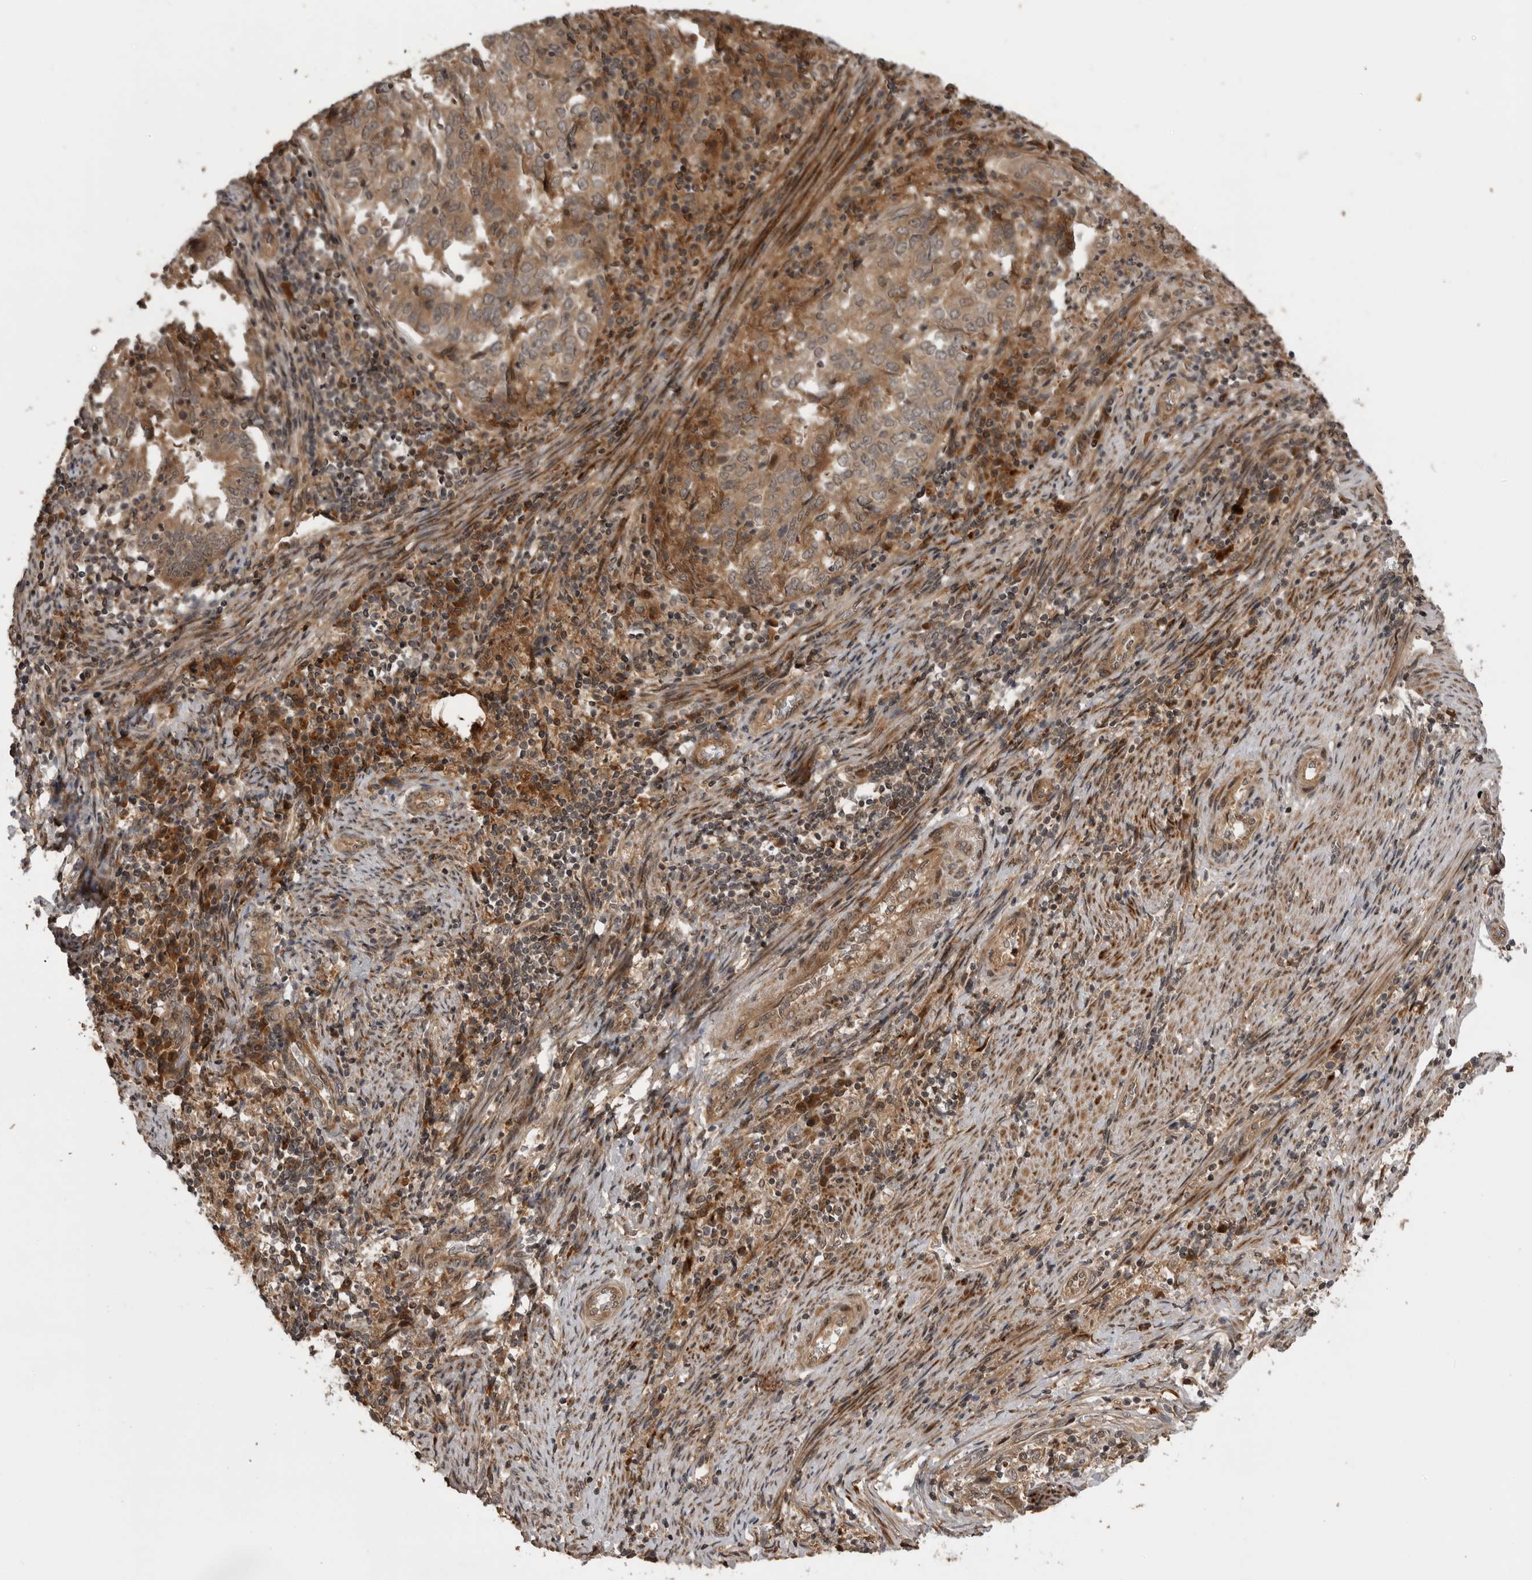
{"staining": {"intensity": "moderate", "quantity": ">75%", "location": "cytoplasmic/membranous"}, "tissue": "endometrial cancer", "cell_type": "Tumor cells", "image_type": "cancer", "snomed": [{"axis": "morphology", "description": "Adenocarcinoma, NOS"}, {"axis": "topography", "description": "Endometrium"}], "caption": "Immunohistochemical staining of human endometrial cancer displays medium levels of moderate cytoplasmic/membranous protein expression in about >75% of tumor cells. Using DAB (3,3'-diaminobenzidine) (brown) and hematoxylin (blue) stains, captured at high magnification using brightfield microscopy.", "gene": "AKAP7", "patient": {"sex": "female", "age": 80}}